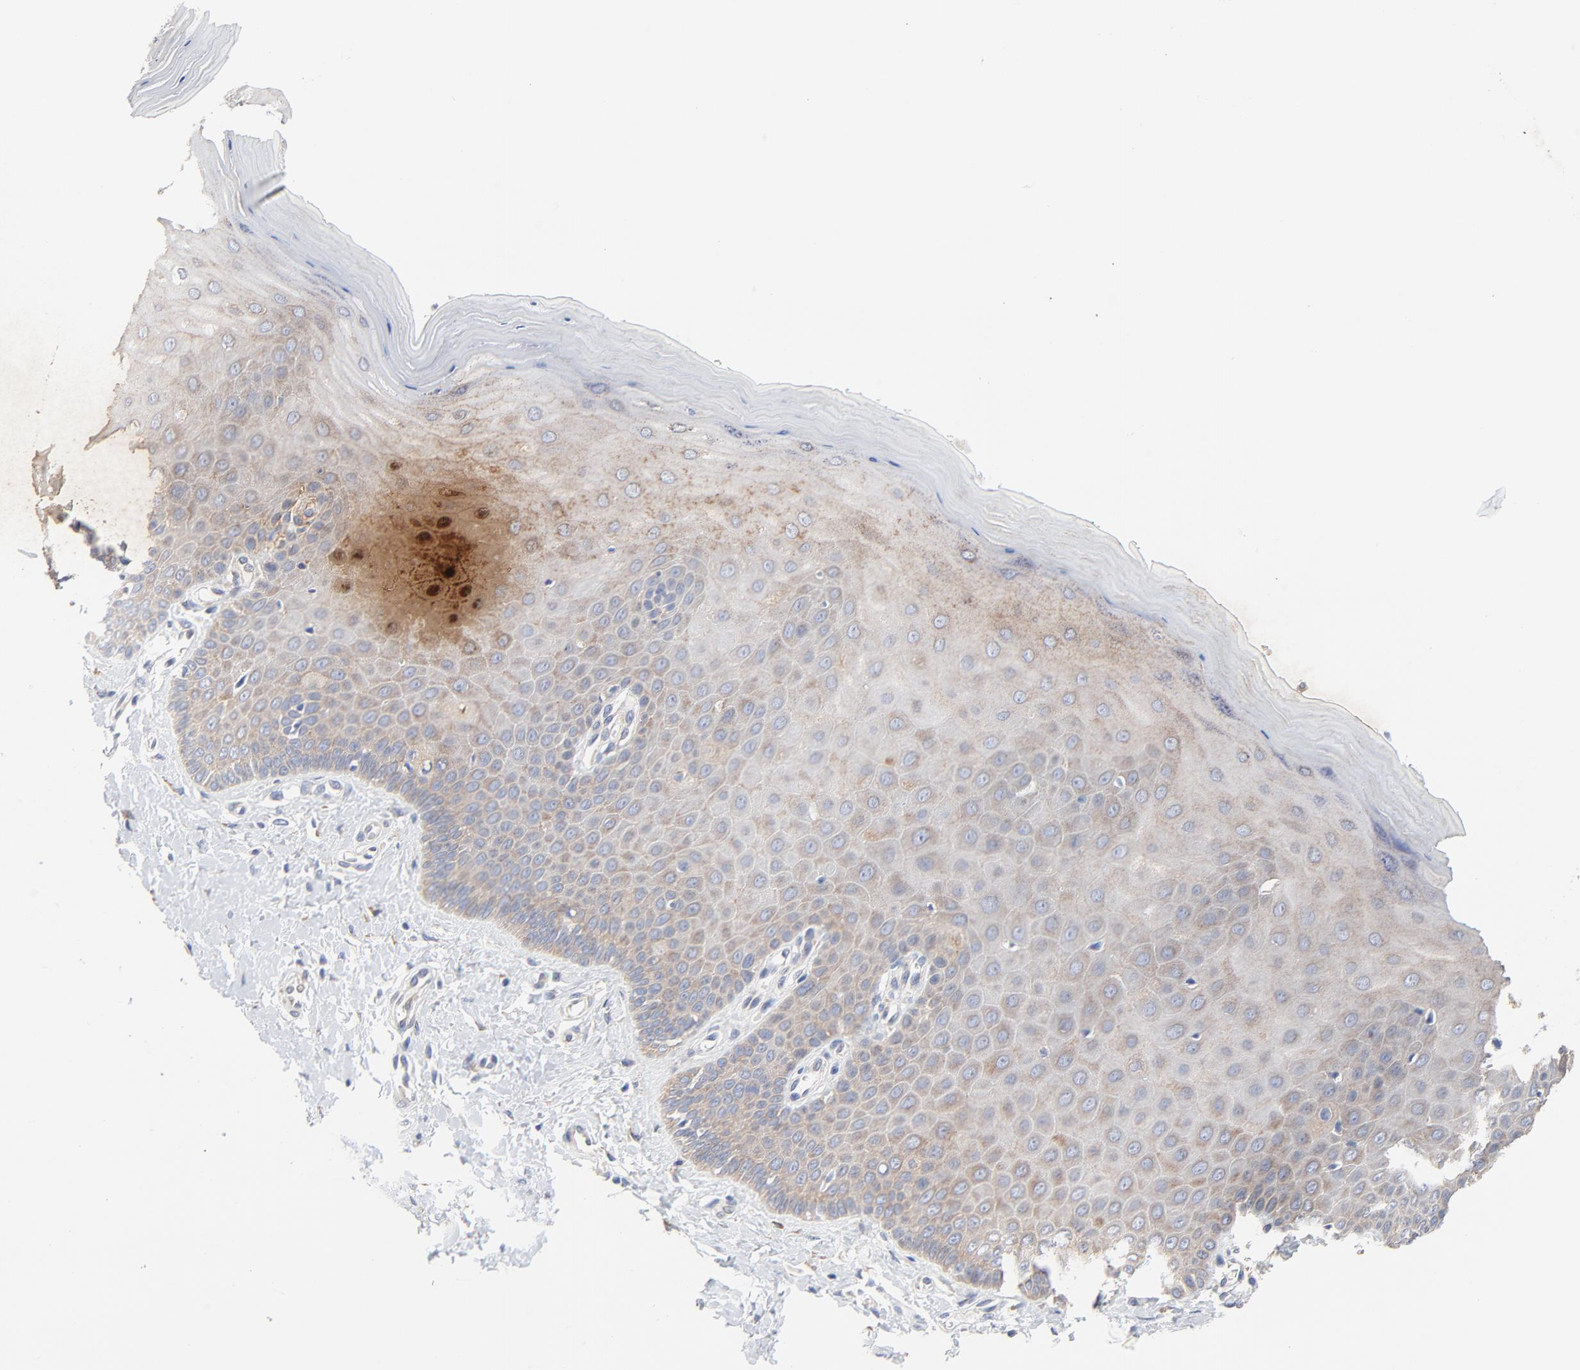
{"staining": {"intensity": "weak", "quantity": "25%-75%", "location": "cytoplasmic/membranous"}, "tissue": "cervix", "cell_type": "Glandular cells", "image_type": "normal", "snomed": [{"axis": "morphology", "description": "Normal tissue, NOS"}, {"axis": "topography", "description": "Cervix"}], "caption": "Weak cytoplasmic/membranous protein positivity is seen in approximately 25%-75% of glandular cells in cervix.", "gene": "VAV2", "patient": {"sex": "female", "age": 55}}